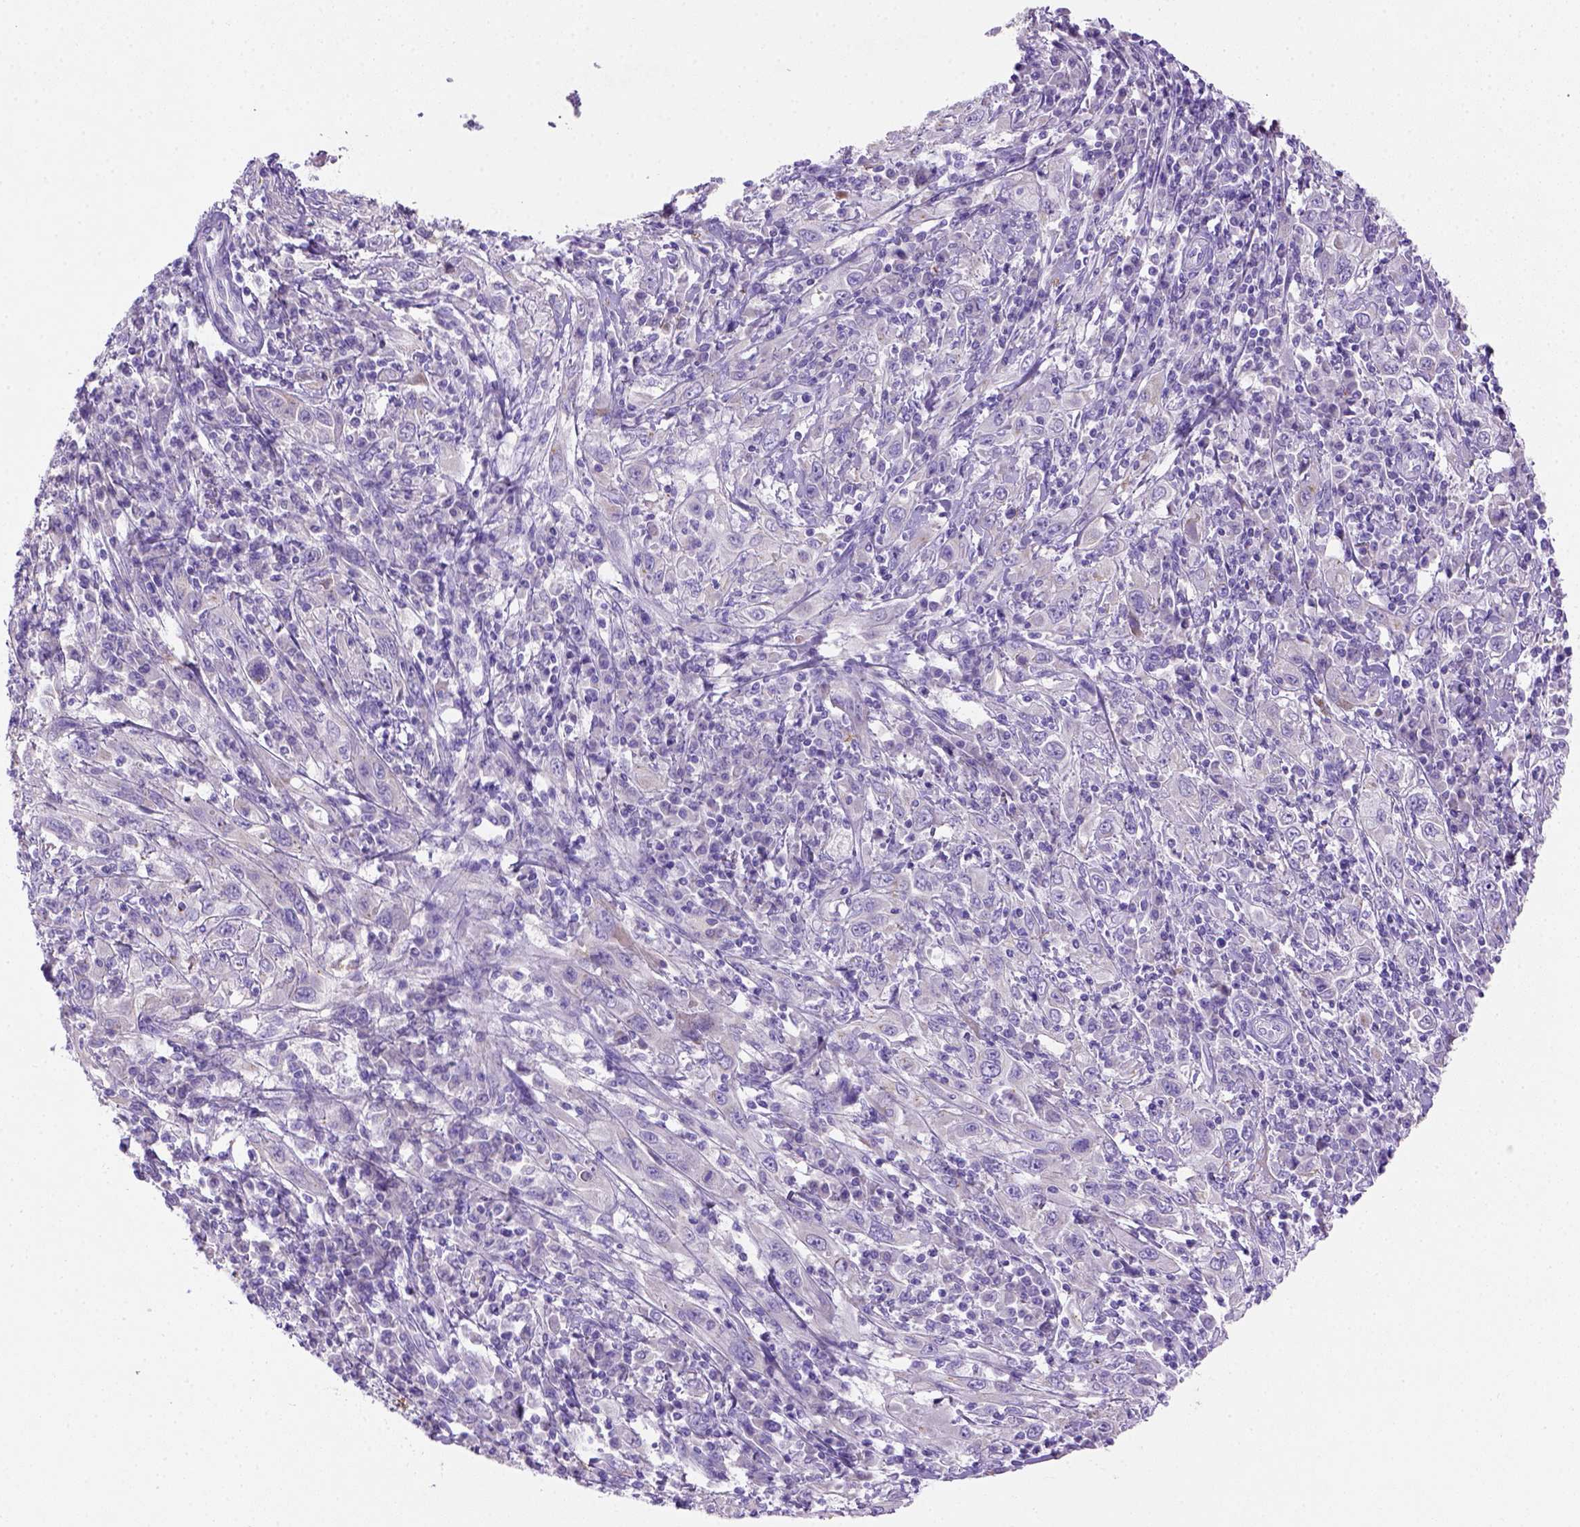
{"staining": {"intensity": "negative", "quantity": "none", "location": "none"}, "tissue": "cervical cancer", "cell_type": "Tumor cells", "image_type": "cancer", "snomed": [{"axis": "morphology", "description": "Squamous cell carcinoma, NOS"}, {"axis": "topography", "description": "Cervix"}], "caption": "Tumor cells are negative for protein expression in human cervical cancer.", "gene": "SIRPD", "patient": {"sex": "female", "age": 46}}